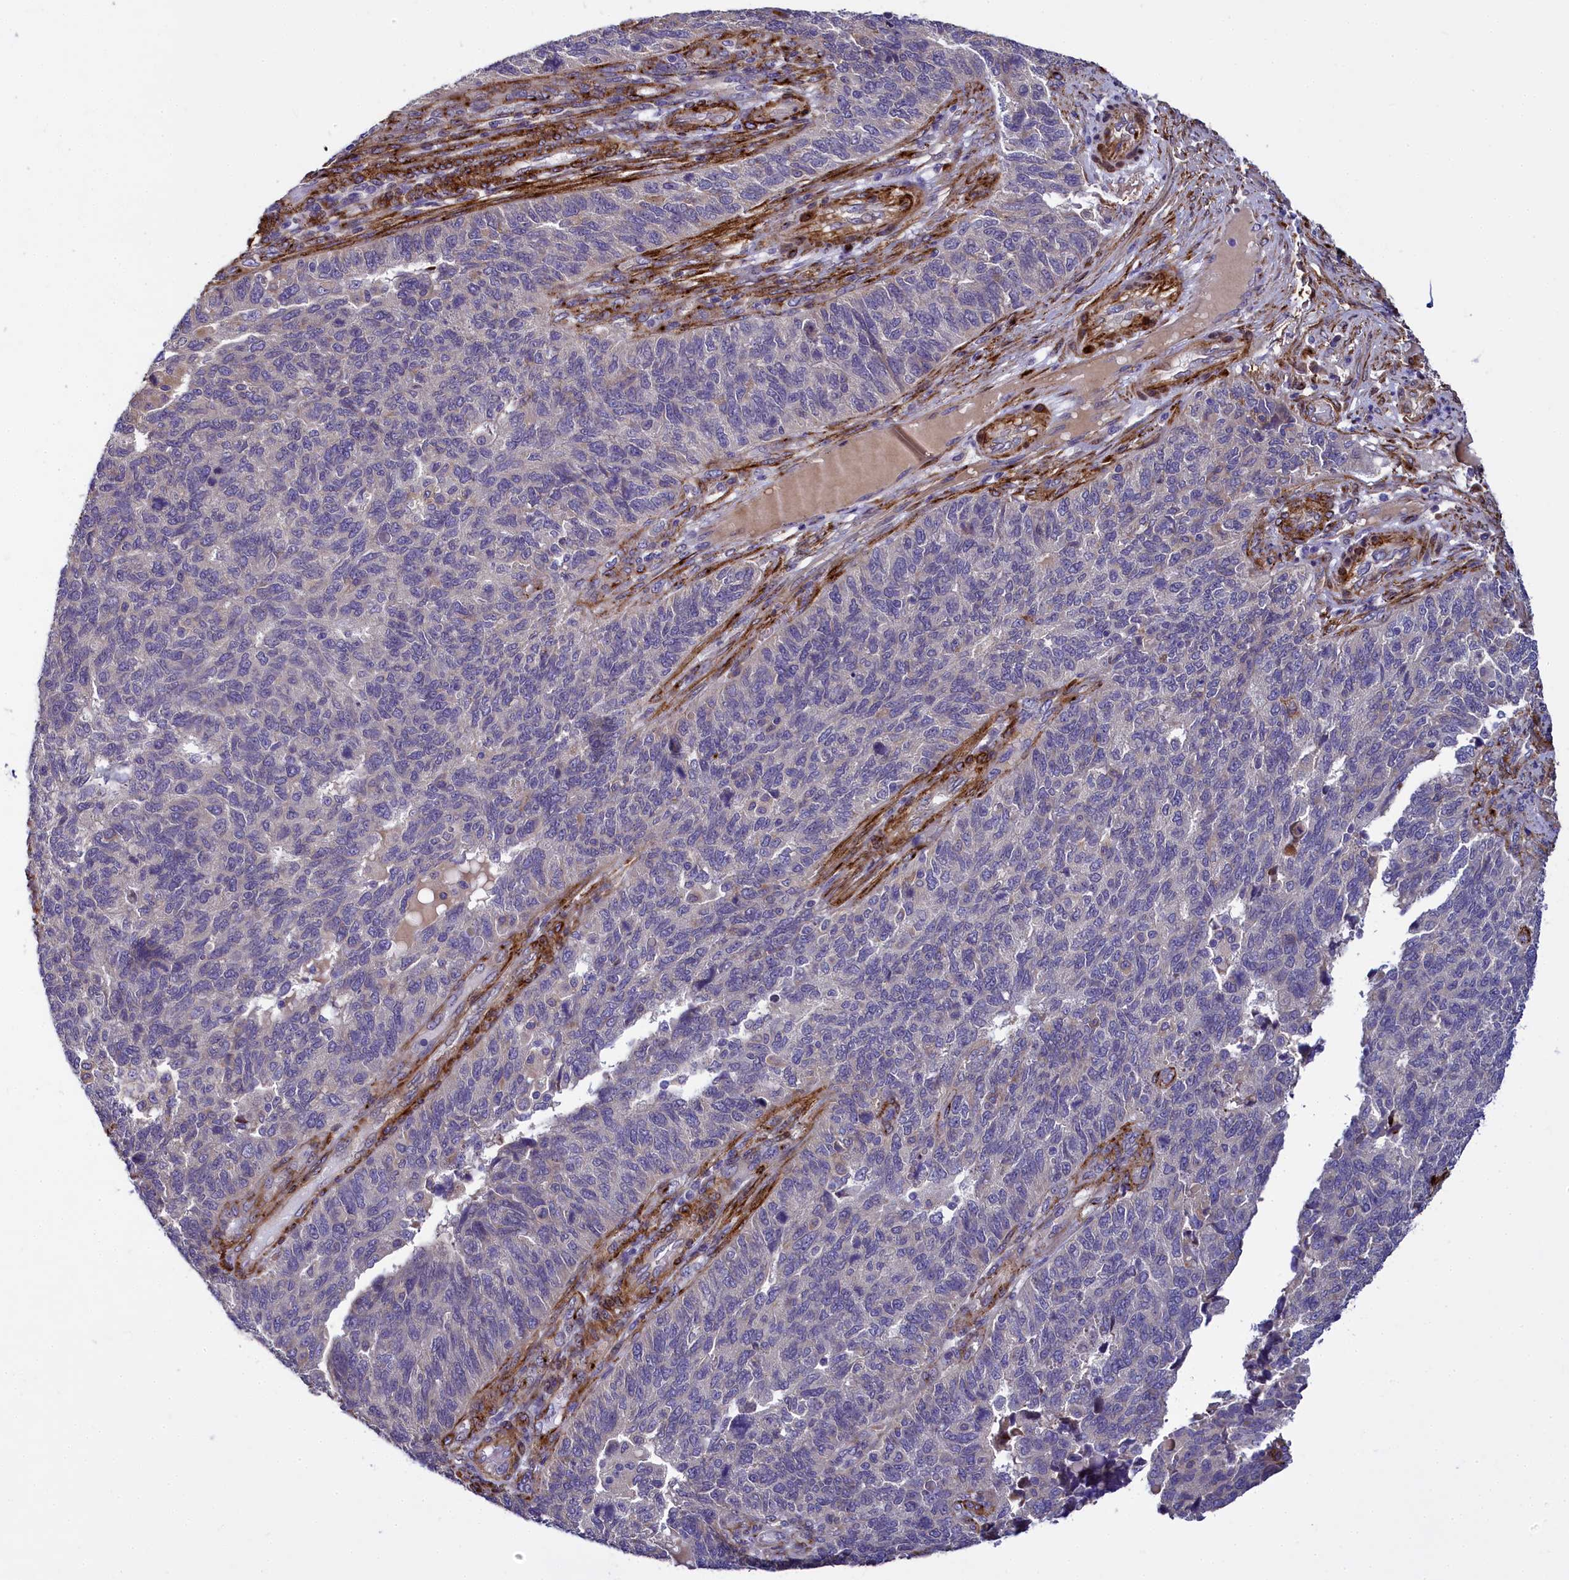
{"staining": {"intensity": "negative", "quantity": "none", "location": "none"}, "tissue": "endometrial cancer", "cell_type": "Tumor cells", "image_type": "cancer", "snomed": [{"axis": "morphology", "description": "Adenocarcinoma, NOS"}, {"axis": "topography", "description": "Endometrium"}], "caption": "Tumor cells show no significant expression in endometrial cancer. (Brightfield microscopy of DAB IHC at high magnification).", "gene": "MRC2", "patient": {"sex": "female", "age": 66}}